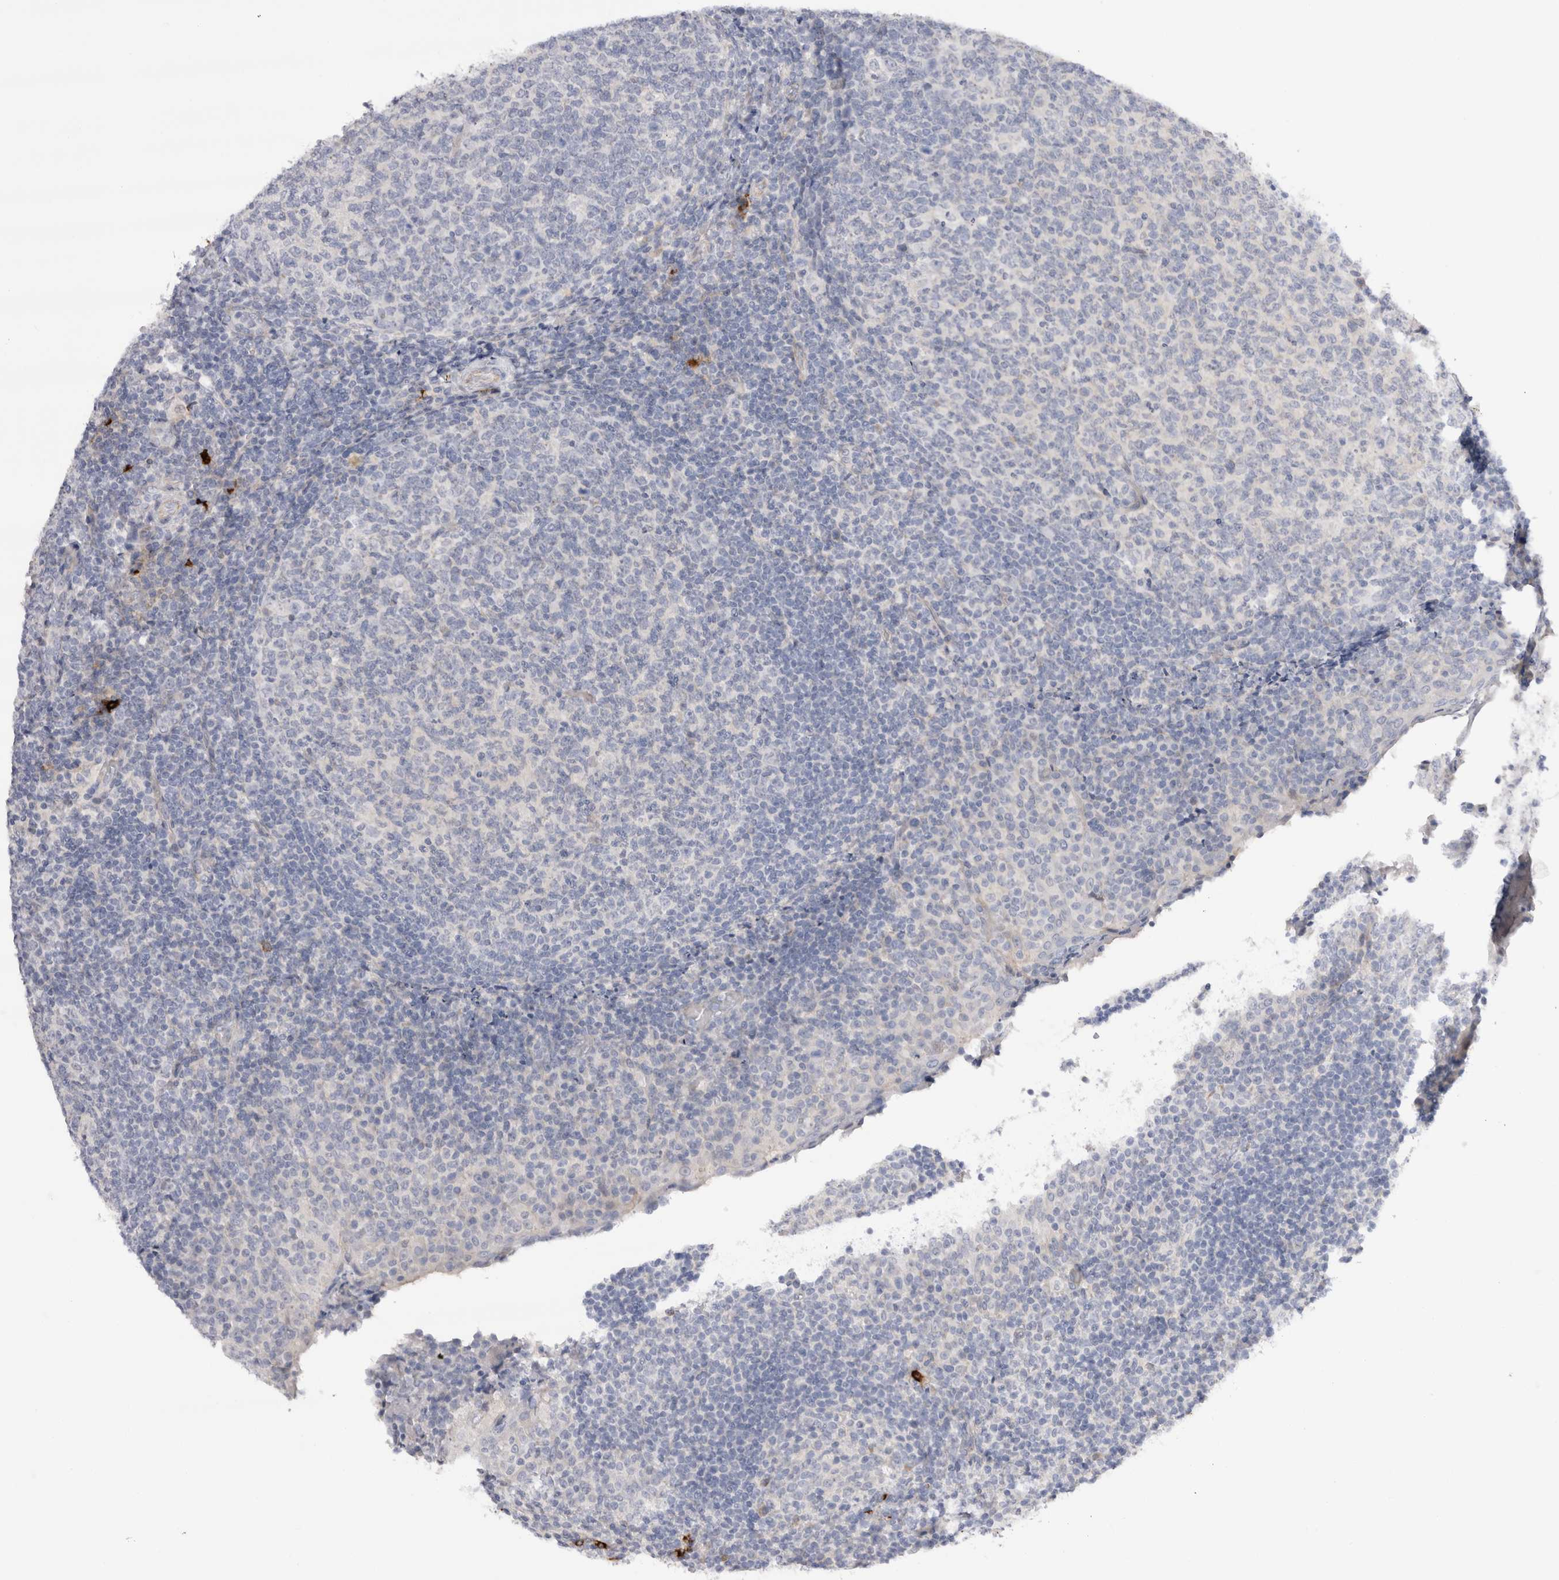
{"staining": {"intensity": "negative", "quantity": "none", "location": "none"}, "tissue": "tonsil", "cell_type": "Germinal center cells", "image_type": "normal", "snomed": [{"axis": "morphology", "description": "Normal tissue, NOS"}, {"axis": "topography", "description": "Tonsil"}], "caption": "IHC photomicrograph of benign tonsil: tonsil stained with DAB (3,3'-diaminobenzidine) reveals no significant protein positivity in germinal center cells.", "gene": "SPINK2", "patient": {"sex": "female", "age": 19}}